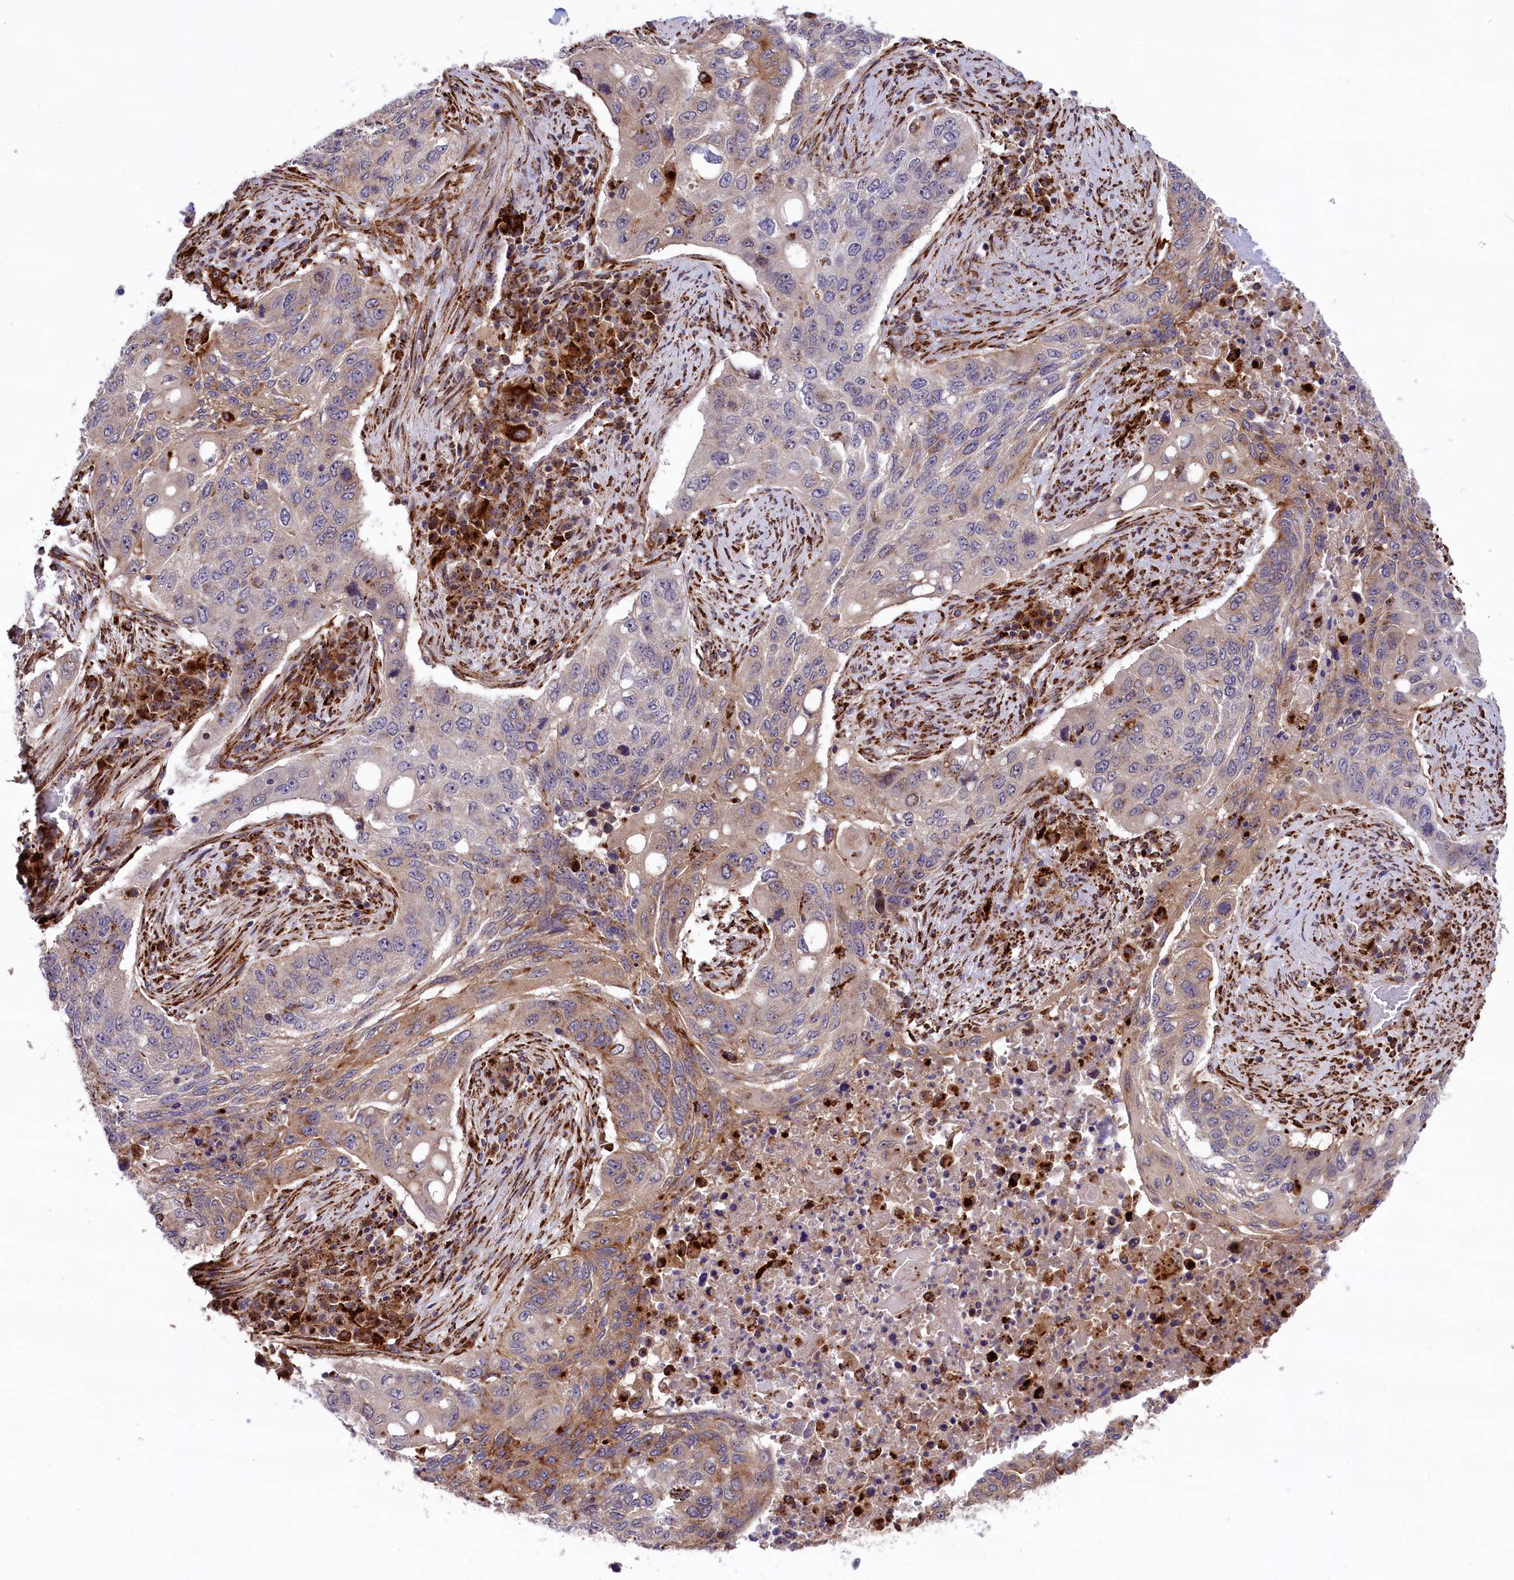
{"staining": {"intensity": "negative", "quantity": "none", "location": "none"}, "tissue": "lung cancer", "cell_type": "Tumor cells", "image_type": "cancer", "snomed": [{"axis": "morphology", "description": "Squamous cell carcinoma, NOS"}, {"axis": "topography", "description": "Lung"}], "caption": "A high-resolution image shows immunohistochemistry (IHC) staining of lung cancer, which displays no significant staining in tumor cells. (Brightfield microscopy of DAB immunohistochemistry (IHC) at high magnification).", "gene": "MAN2B1", "patient": {"sex": "female", "age": 63}}